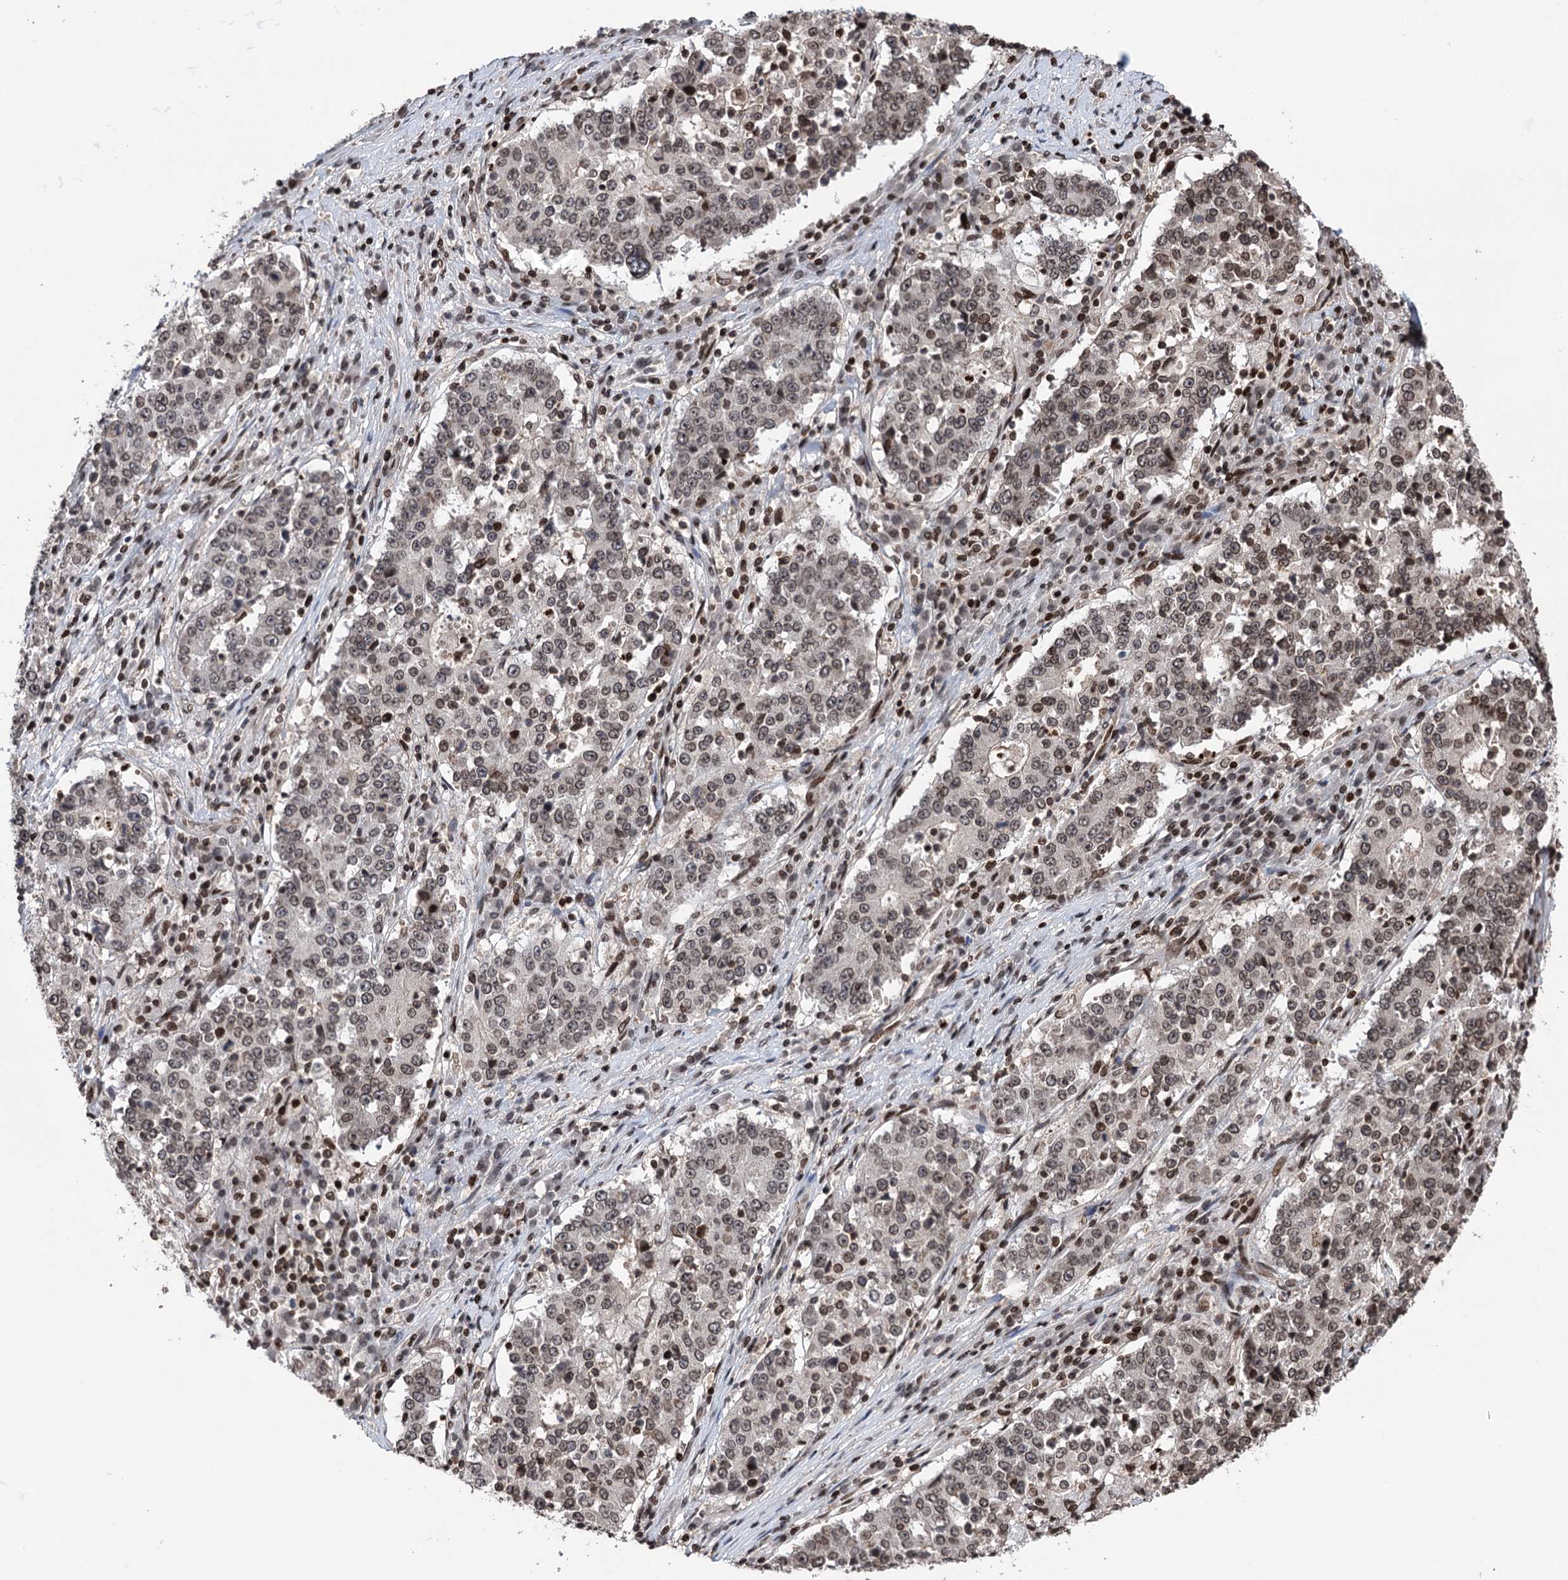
{"staining": {"intensity": "weak", "quantity": ">75%", "location": "nuclear"}, "tissue": "stomach cancer", "cell_type": "Tumor cells", "image_type": "cancer", "snomed": [{"axis": "morphology", "description": "Adenocarcinoma, NOS"}, {"axis": "topography", "description": "Stomach"}], "caption": "The photomicrograph demonstrates a brown stain indicating the presence of a protein in the nuclear of tumor cells in adenocarcinoma (stomach).", "gene": "CCDC77", "patient": {"sex": "male", "age": 59}}